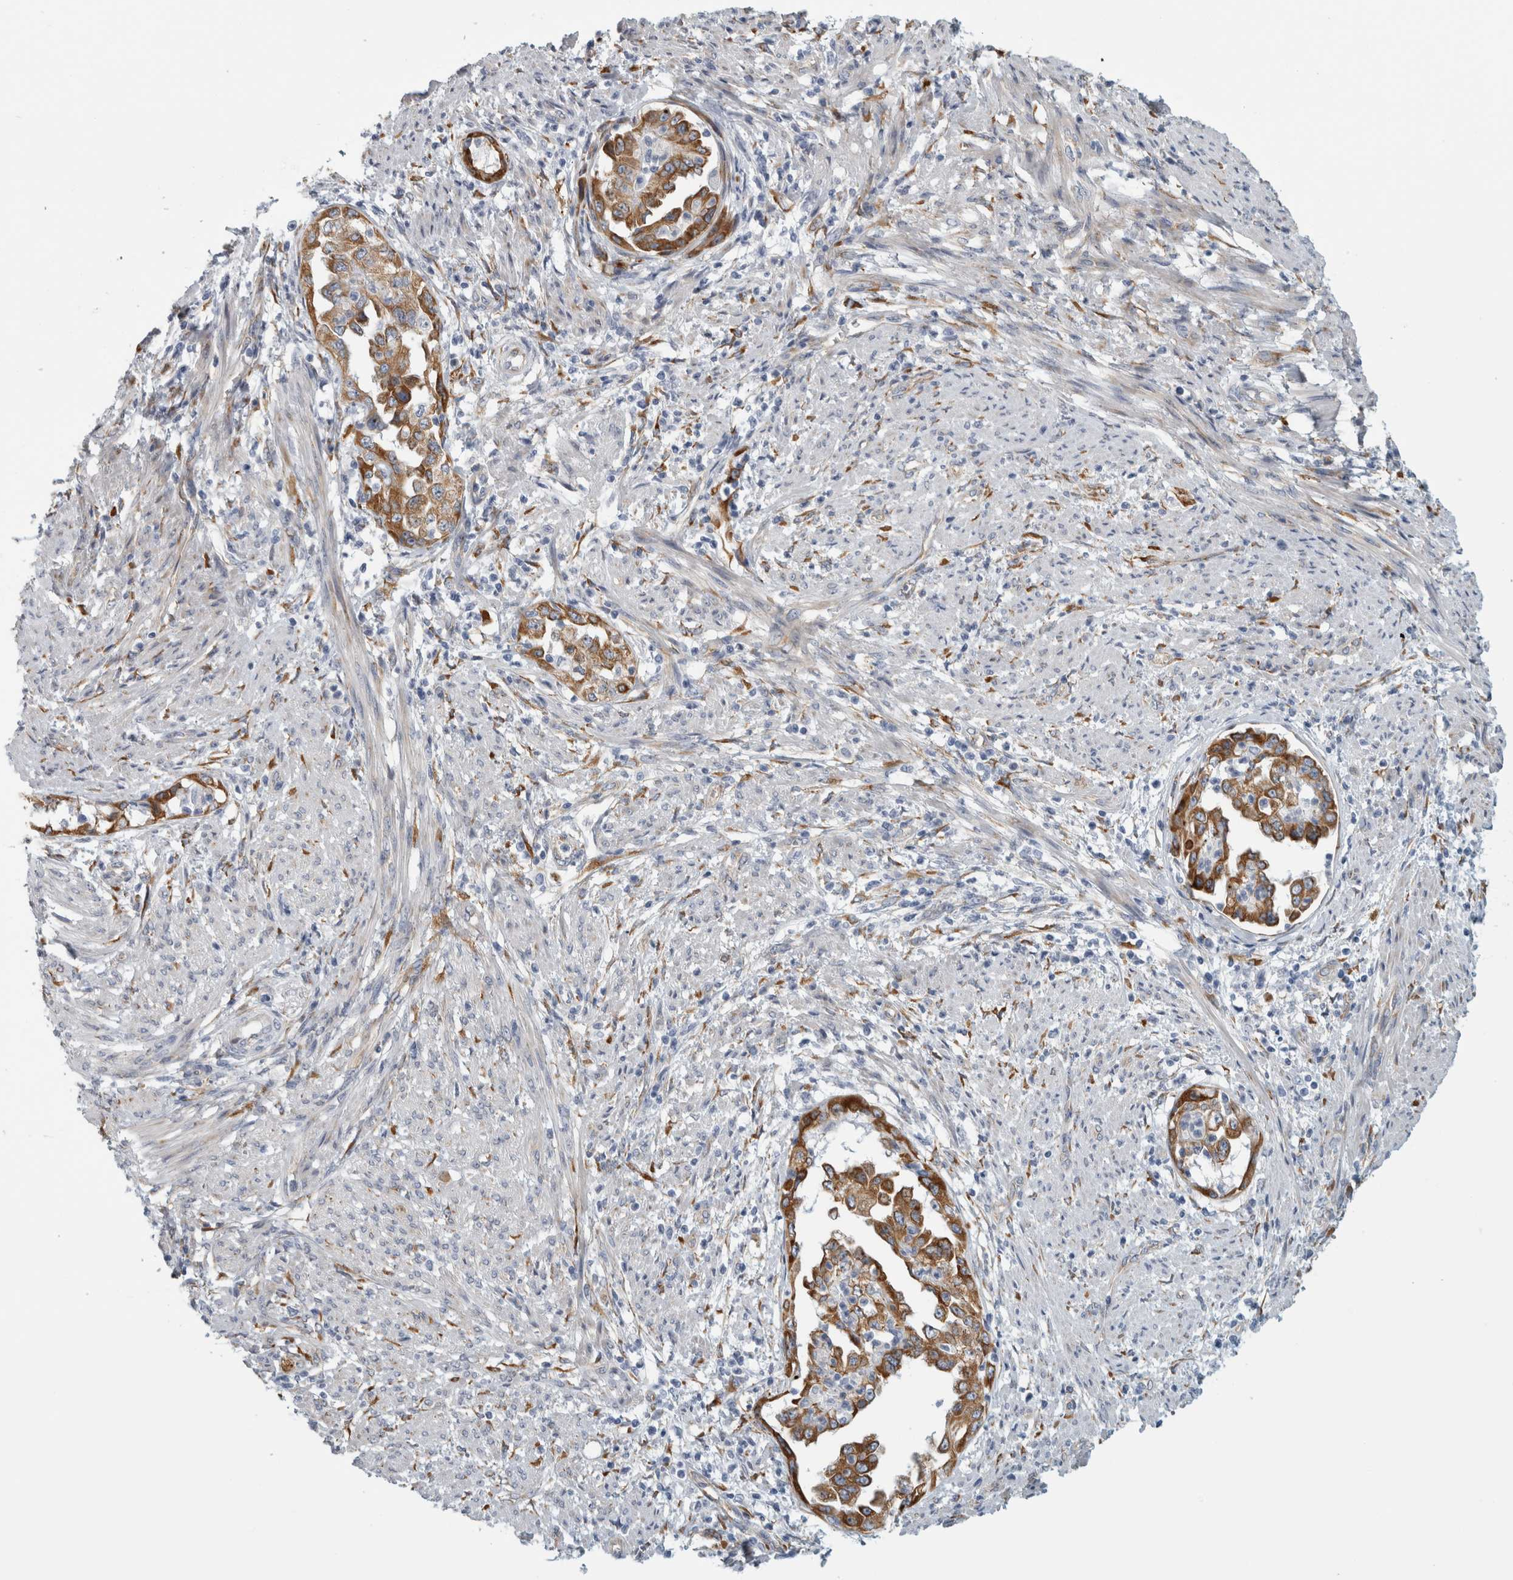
{"staining": {"intensity": "strong", "quantity": "25%-75%", "location": "cytoplasmic/membranous"}, "tissue": "endometrial cancer", "cell_type": "Tumor cells", "image_type": "cancer", "snomed": [{"axis": "morphology", "description": "Adenocarcinoma, NOS"}, {"axis": "topography", "description": "Endometrium"}], "caption": "Protein expression by IHC reveals strong cytoplasmic/membranous positivity in approximately 25%-75% of tumor cells in endometrial cancer. (Brightfield microscopy of DAB IHC at high magnification).", "gene": "B3GNT3", "patient": {"sex": "female", "age": 85}}